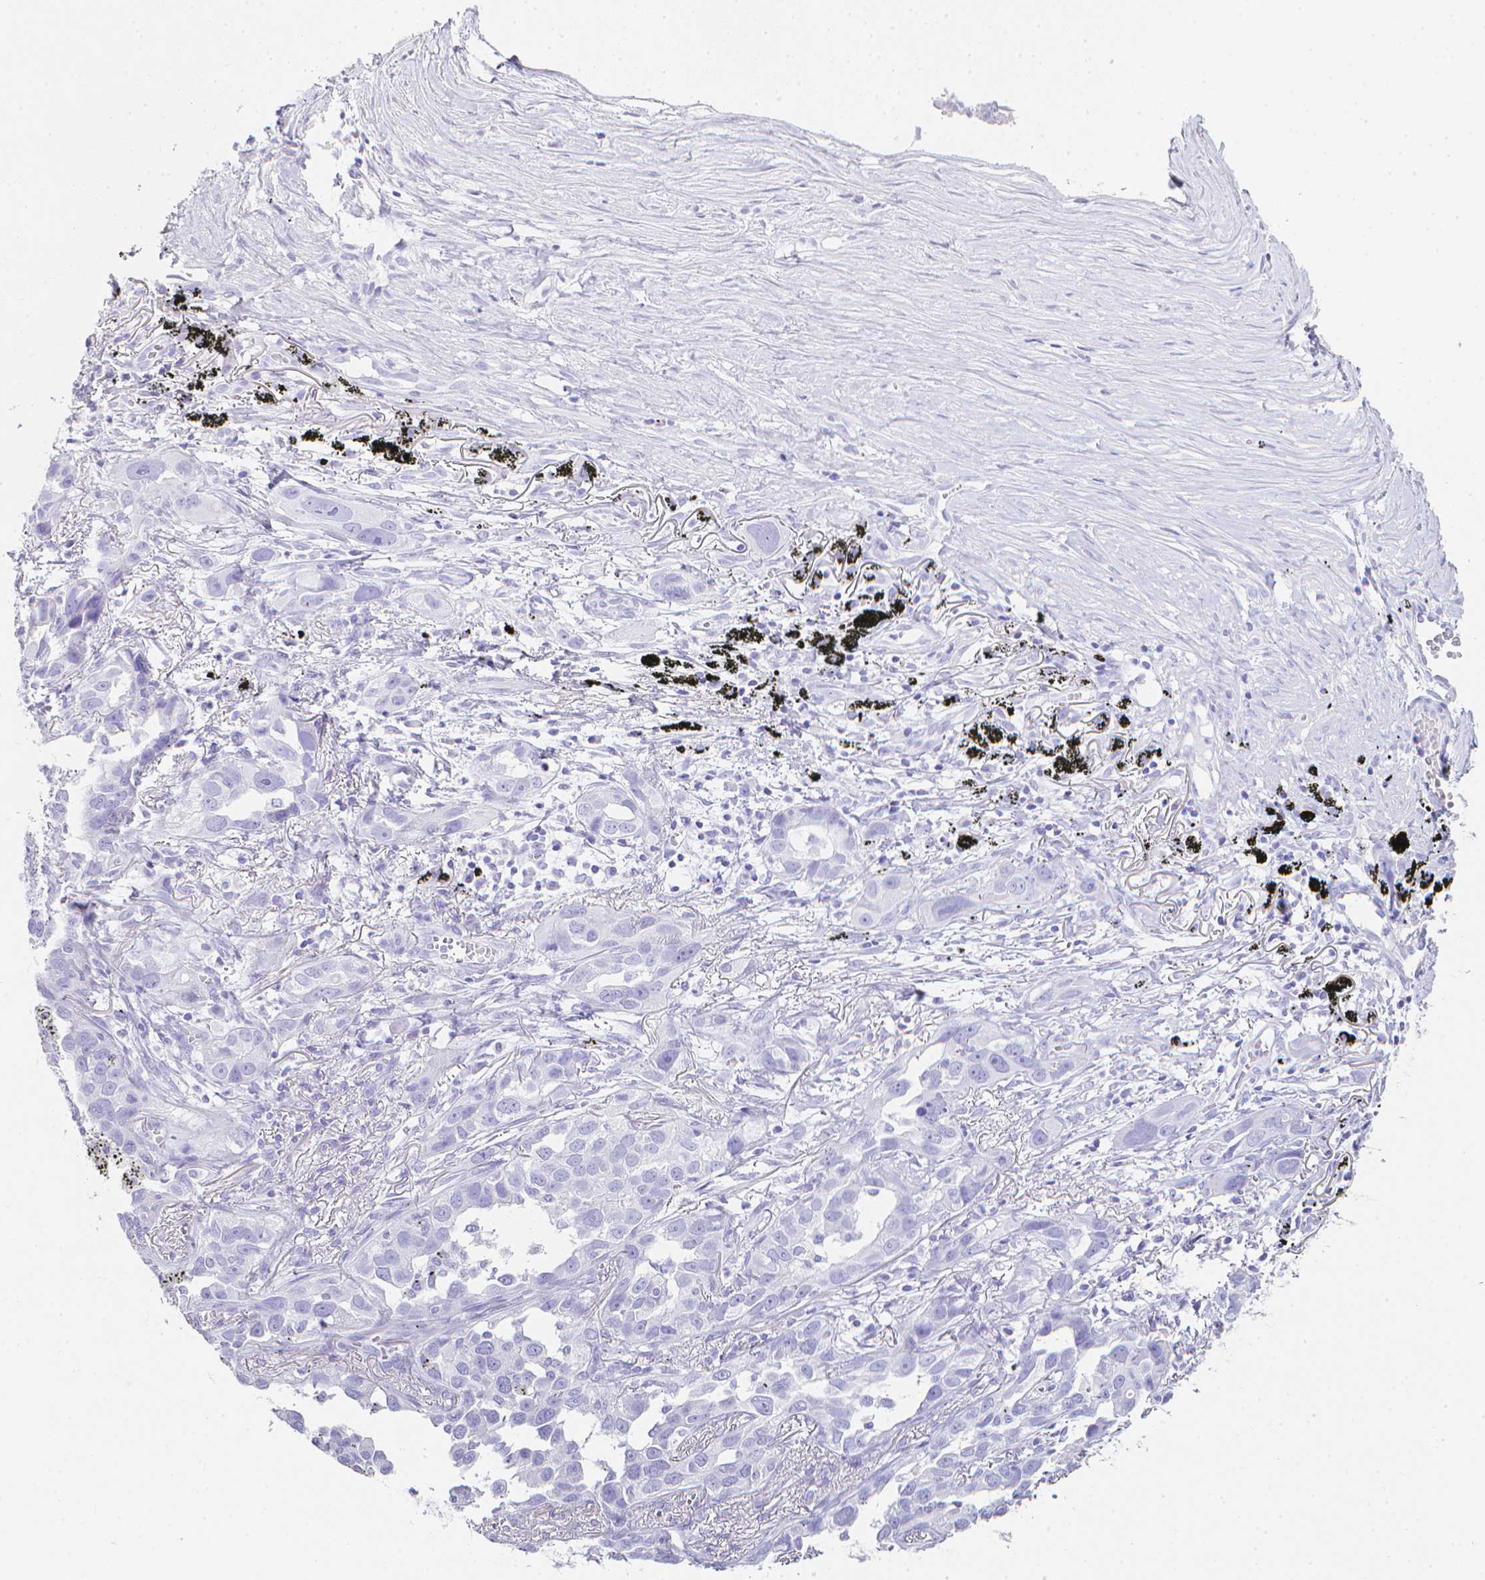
{"staining": {"intensity": "negative", "quantity": "none", "location": "none"}, "tissue": "lung cancer", "cell_type": "Tumor cells", "image_type": "cancer", "snomed": [{"axis": "morphology", "description": "Adenocarcinoma, NOS"}, {"axis": "topography", "description": "Lung"}], "caption": "There is no significant expression in tumor cells of adenocarcinoma (lung).", "gene": "LGALS4", "patient": {"sex": "male", "age": 67}}